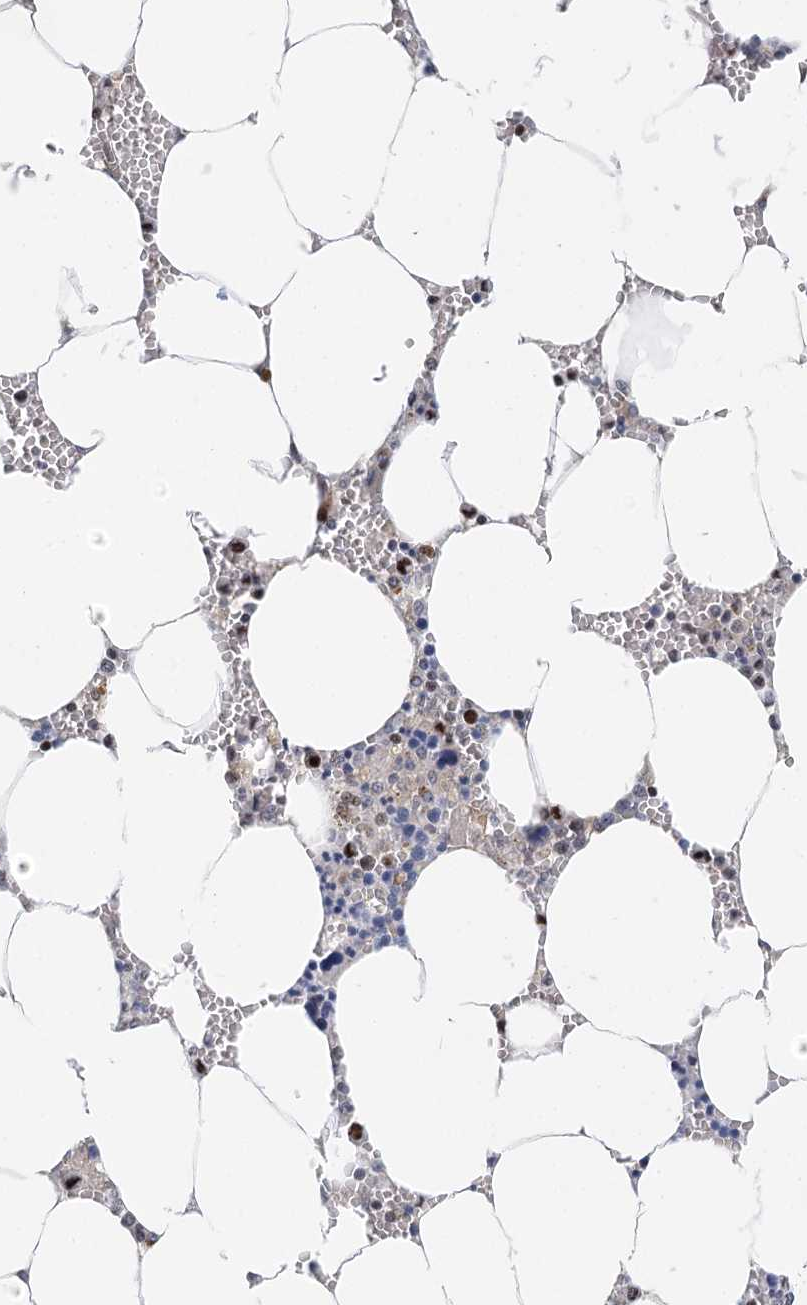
{"staining": {"intensity": "moderate", "quantity": "<25%", "location": "nuclear"}, "tissue": "bone marrow", "cell_type": "Hematopoietic cells", "image_type": "normal", "snomed": [{"axis": "morphology", "description": "Normal tissue, NOS"}, {"axis": "topography", "description": "Bone marrow"}], "caption": "A high-resolution photomicrograph shows immunohistochemistry staining of unremarkable bone marrow, which exhibits moderate nuclear positivity in about <25% of hematopoietic cells.", "gene": "CAMTA1", "patient": {"sex": "male", "age": 70}}